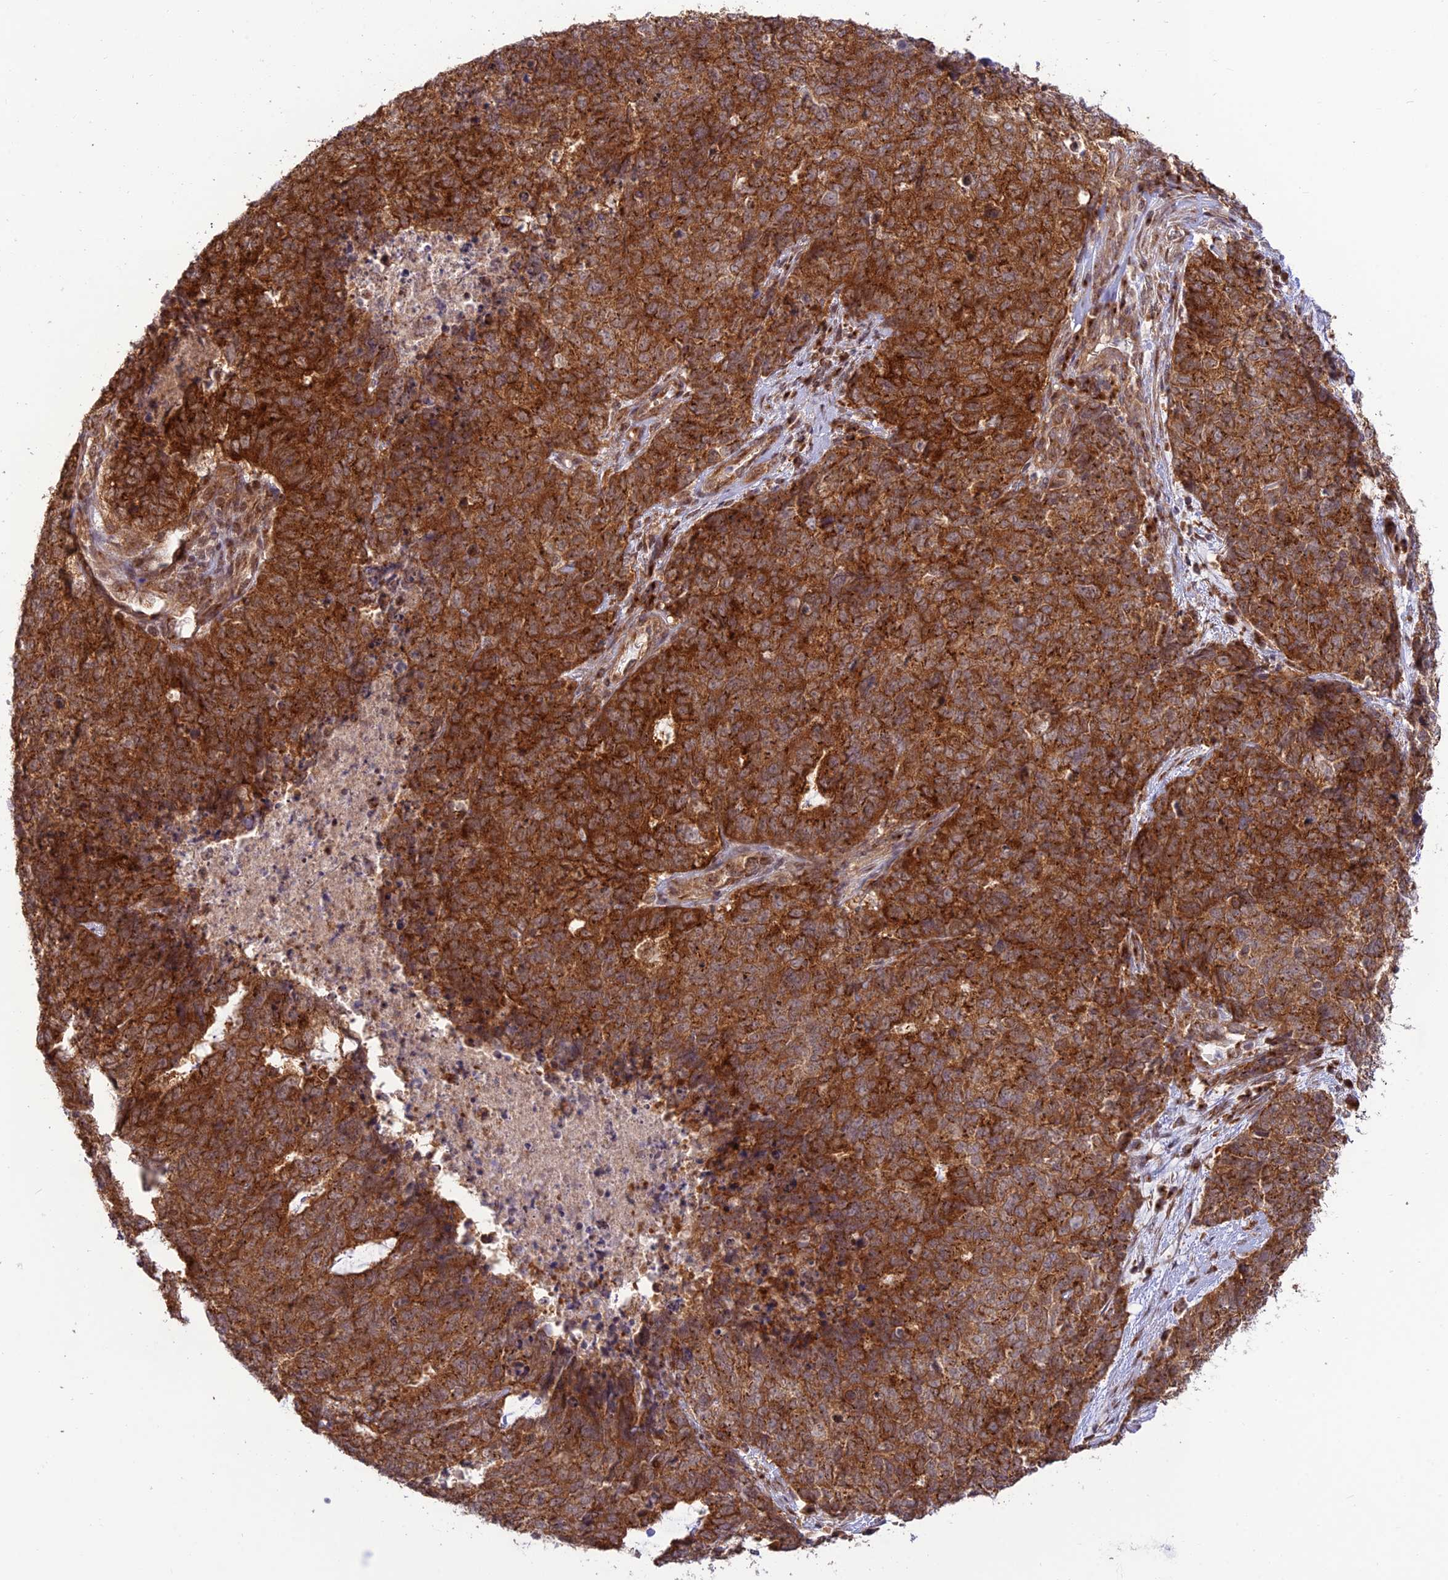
{"staining": {"intensity": "strong", "quantity": ">75%", "location": "cytoplasmic/membranous"}, "tissue": "cervical cancer", "cell_type": "Tumor cells", "image_type": "cancer", "snomed": [{"axis": "morphology", "description": "Squamous cell carcinoma, NOS"}, {"axis": "topography", "description": "Cervix"}], "caption": "Protein expression analysis of human cervical cancer (squamous cell carcinoma) reveals strong cytoplasmic/membranous expression in approximately >75% of tumor cells.", "gene": "GOLGA3", "patient": {"sex": "female", "age": 63}}